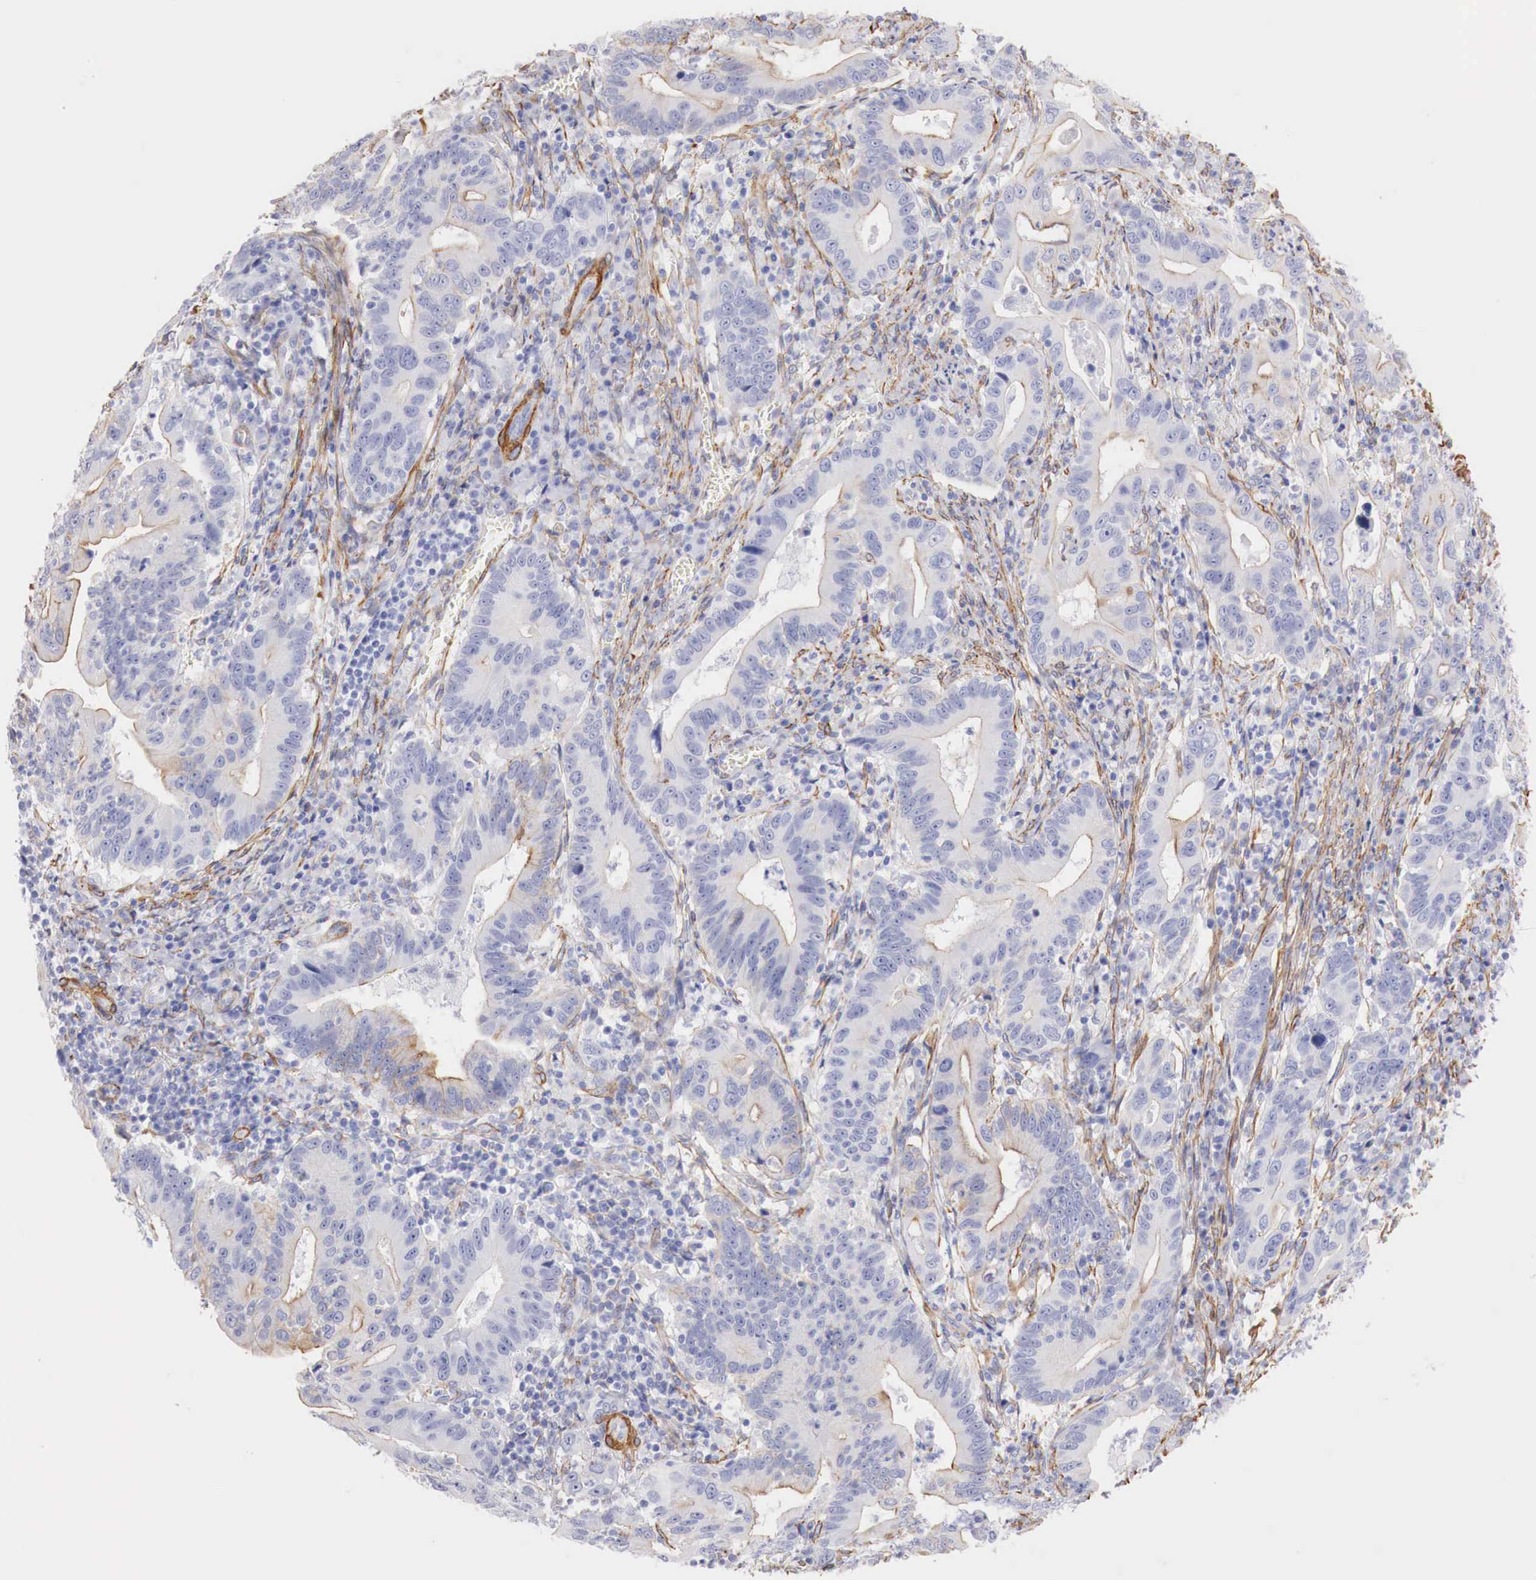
{"staining": {"intensity": "weak", "quantity": "25%-75%", "location": "cytoplasmic/membranous"}, "tissue": "stomach cancer", "cell_type": "Tumor cells", "image_type": "cancer", "snomed": [{"axis": "morphology", "description": "Adenocarcinoma, NOS"}, {"axis": "topography", "description": "Stomach, upper"}], "caption": "Tumor cells exhibit low levels of weak cytoplasmic/membranous expression in approximately 25%-75% of cells in human stomach adenocarcinoma.", "gene": "TPM1", "patient": {"sex": "male", "age": 63}}